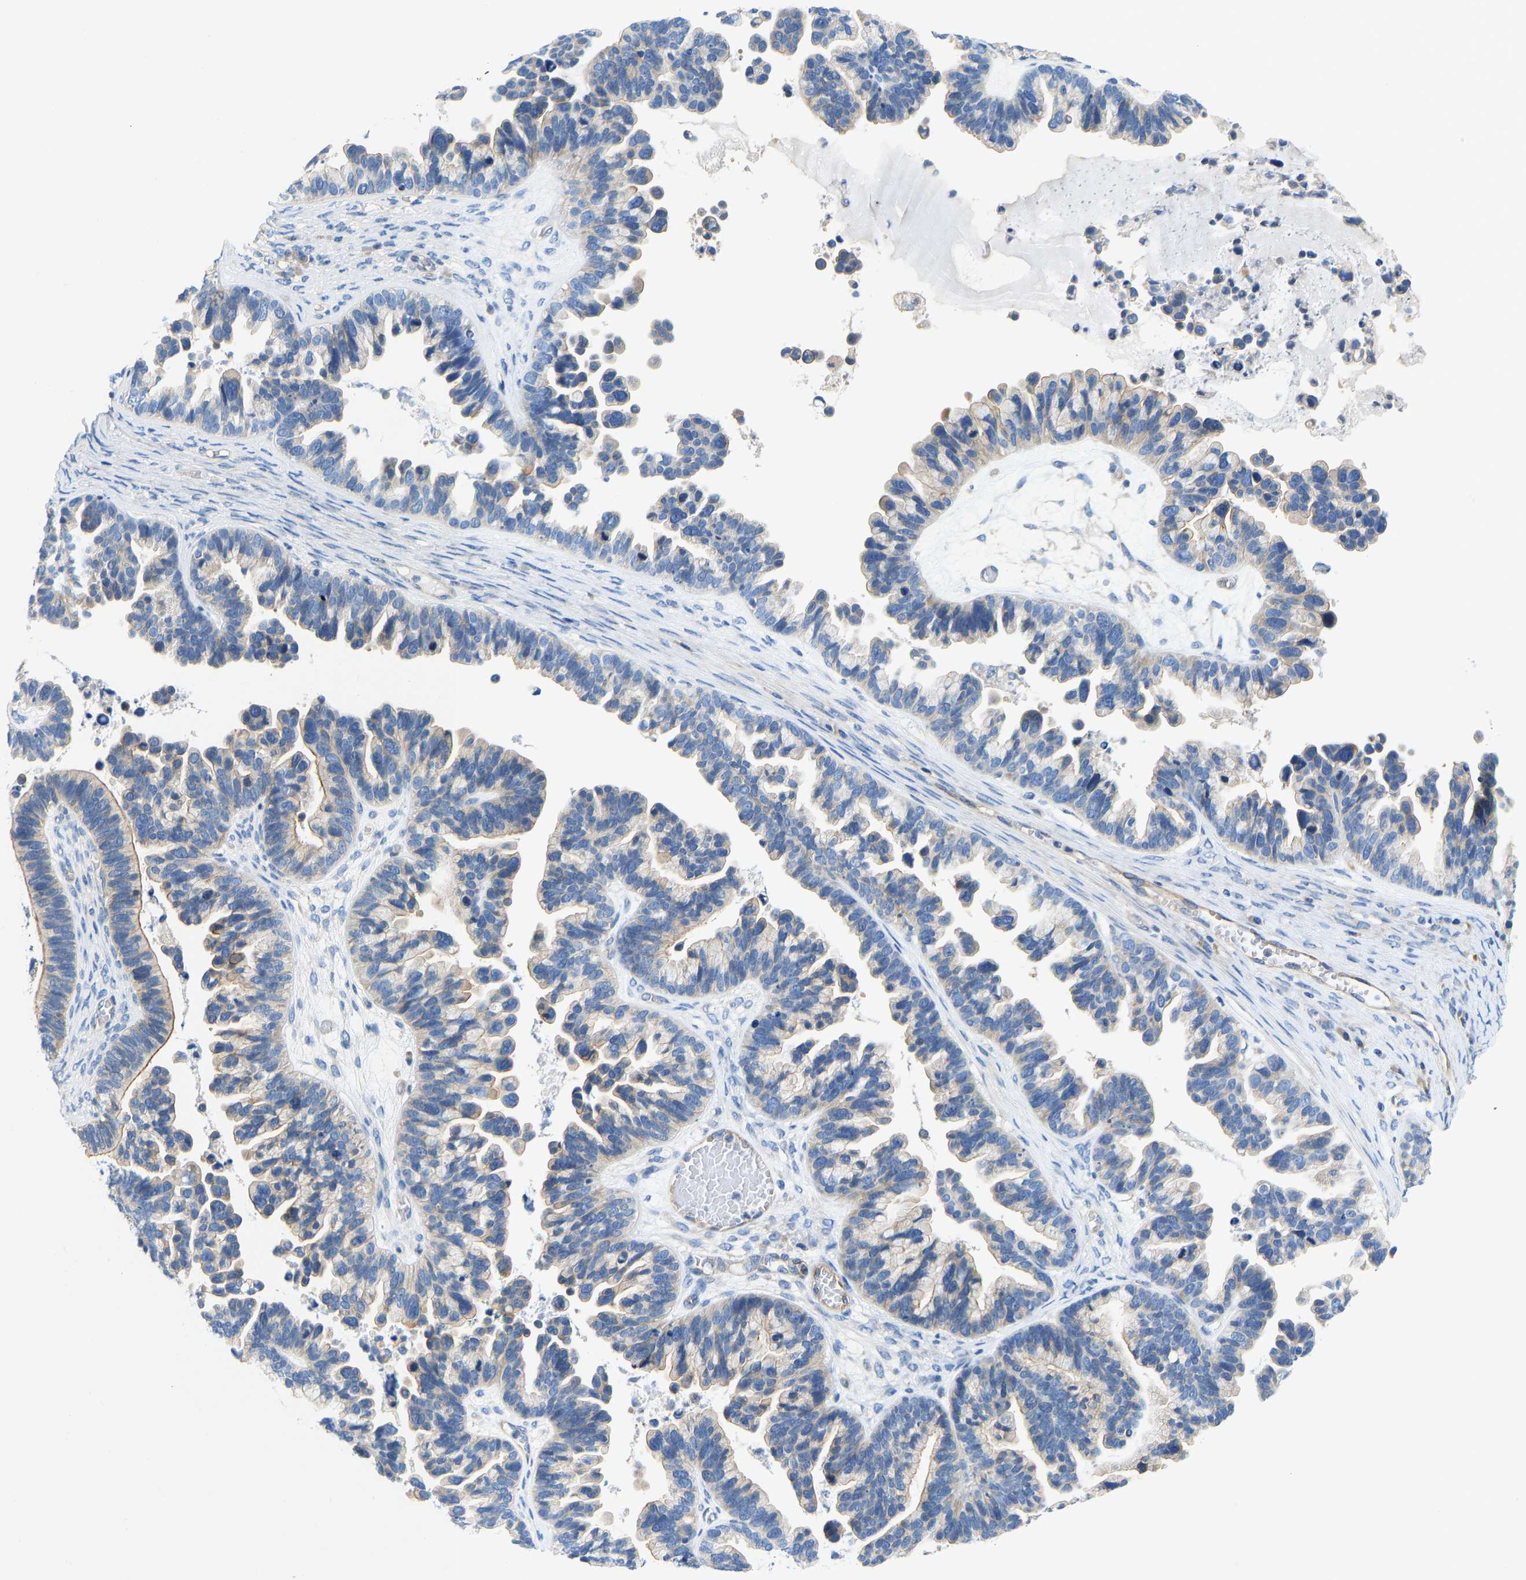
{"staining": {"intensity": "moderate", "quantity": "<25%", "location": "cytoplasmic/membranous"}, "tissue": "ovarian cancer", "cell_type": "Tumor cells", "image_type": "cancer", "snomed": [{"axis": "morphology", "description": "Cystadenocarcinoma, serous, NOS"}, {"axis": "topography", "description": "Ovary"}], "caption": "DAB (3,3'-diaminobenzidine) immunohistochemical staining of serous cystadenocarcinoma (ovarian) exhibits moderate cytoplasmic/membranous protein positivity in about <25% of tumor cells.", "gene": "CHAD", "patient": {"sex": "female", "age": 56}}